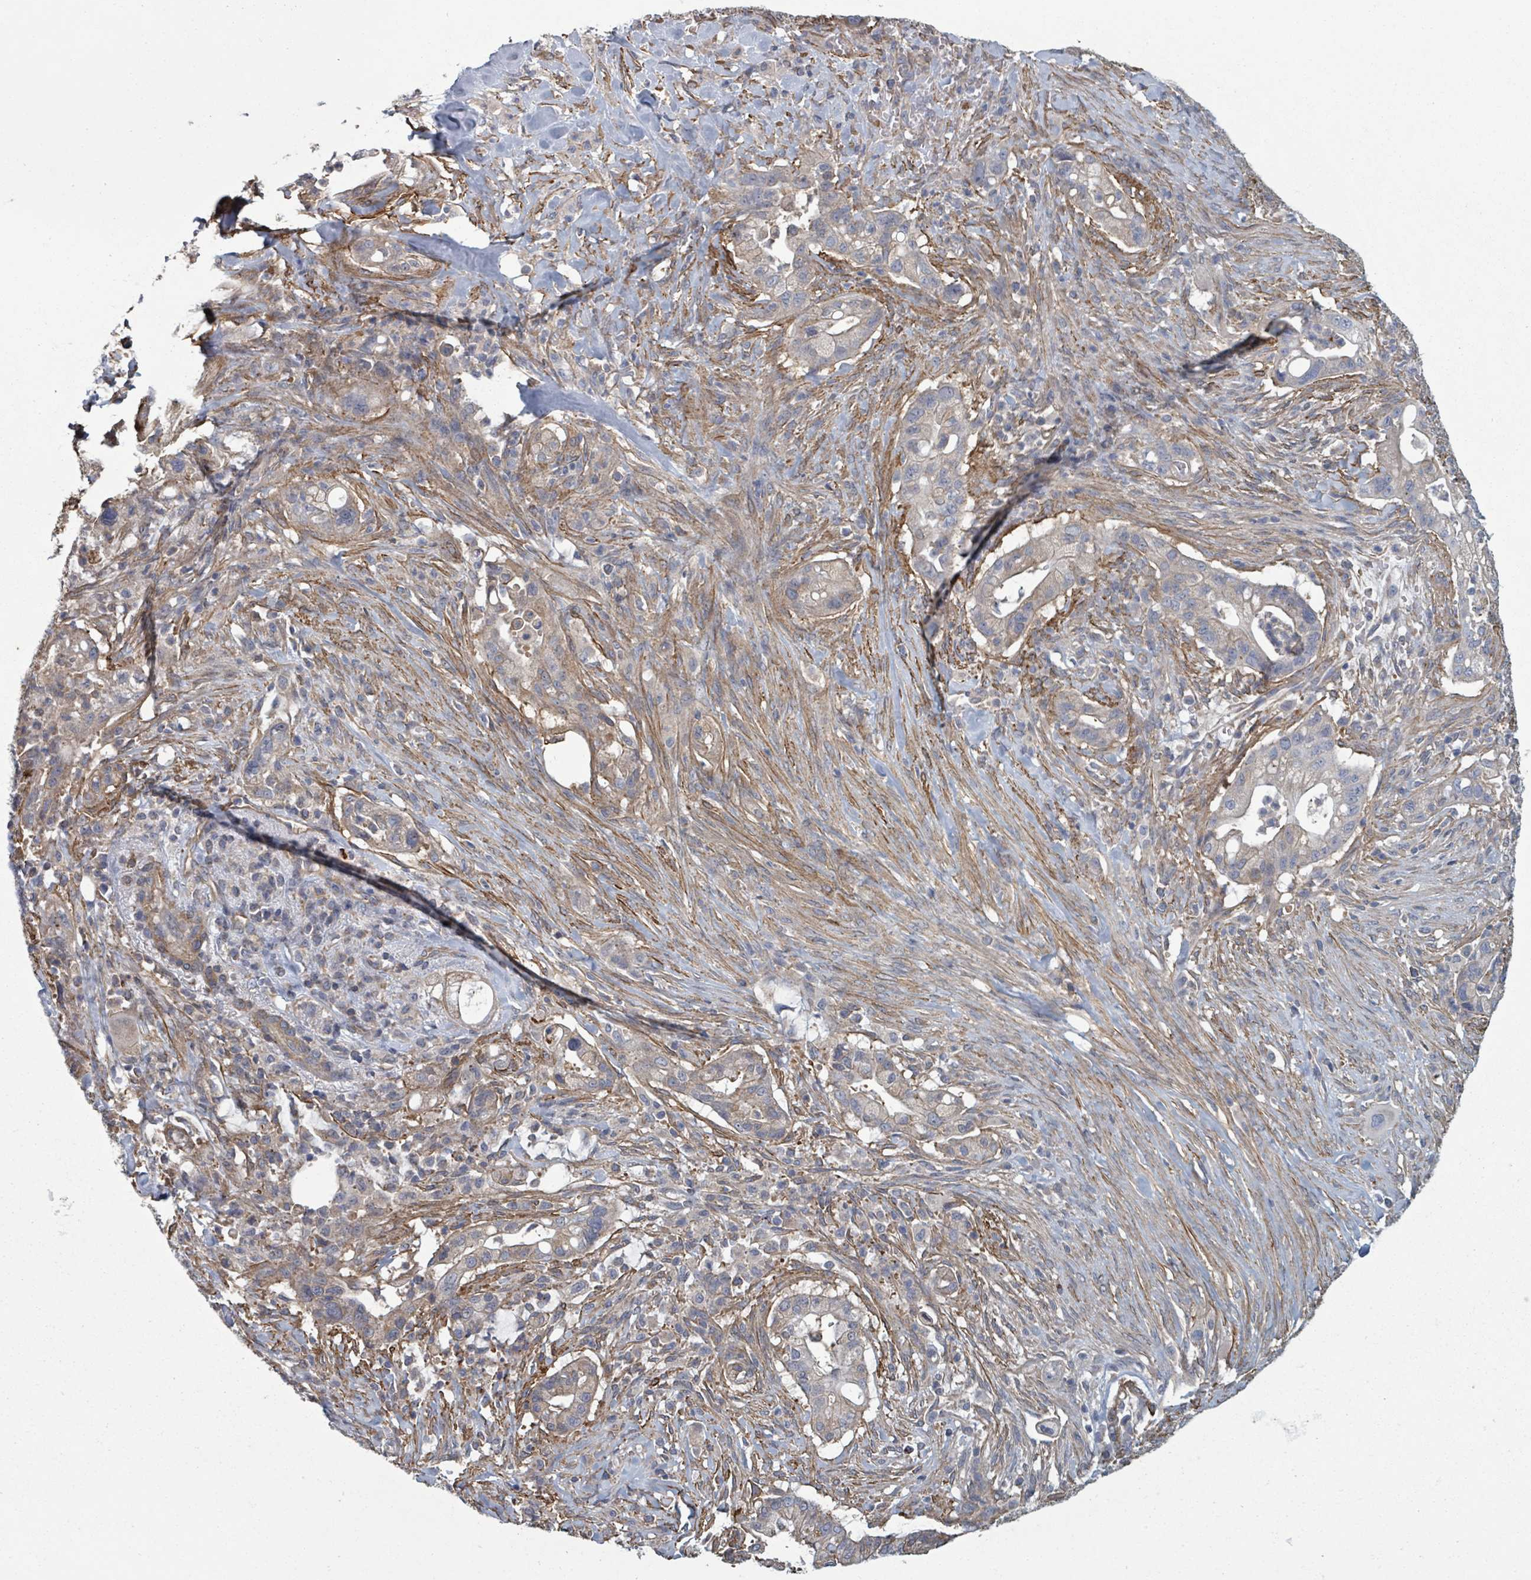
{"staining": {"intensity": "moderate", "quantity": "<25%", "location": "cytoplasmic/membranous"}, "tissue": "pancreatic cancer", "cell_type": "Tumor cells", "image_type": "cancer", "snomed": [{"axis": "morphology", "description": "Adenocarcinoma, NOS"}, {"axis": "topography", "description": "Pancreas"}], "caption": "Adenocarcinoma (pancreatic) stained with IHC exhibits moderate cytoplasmic/membranous staining in approximately <25% of tumor cells.", "gene": "ADCK1", "patient": {"sex": "male", "age": 44}}